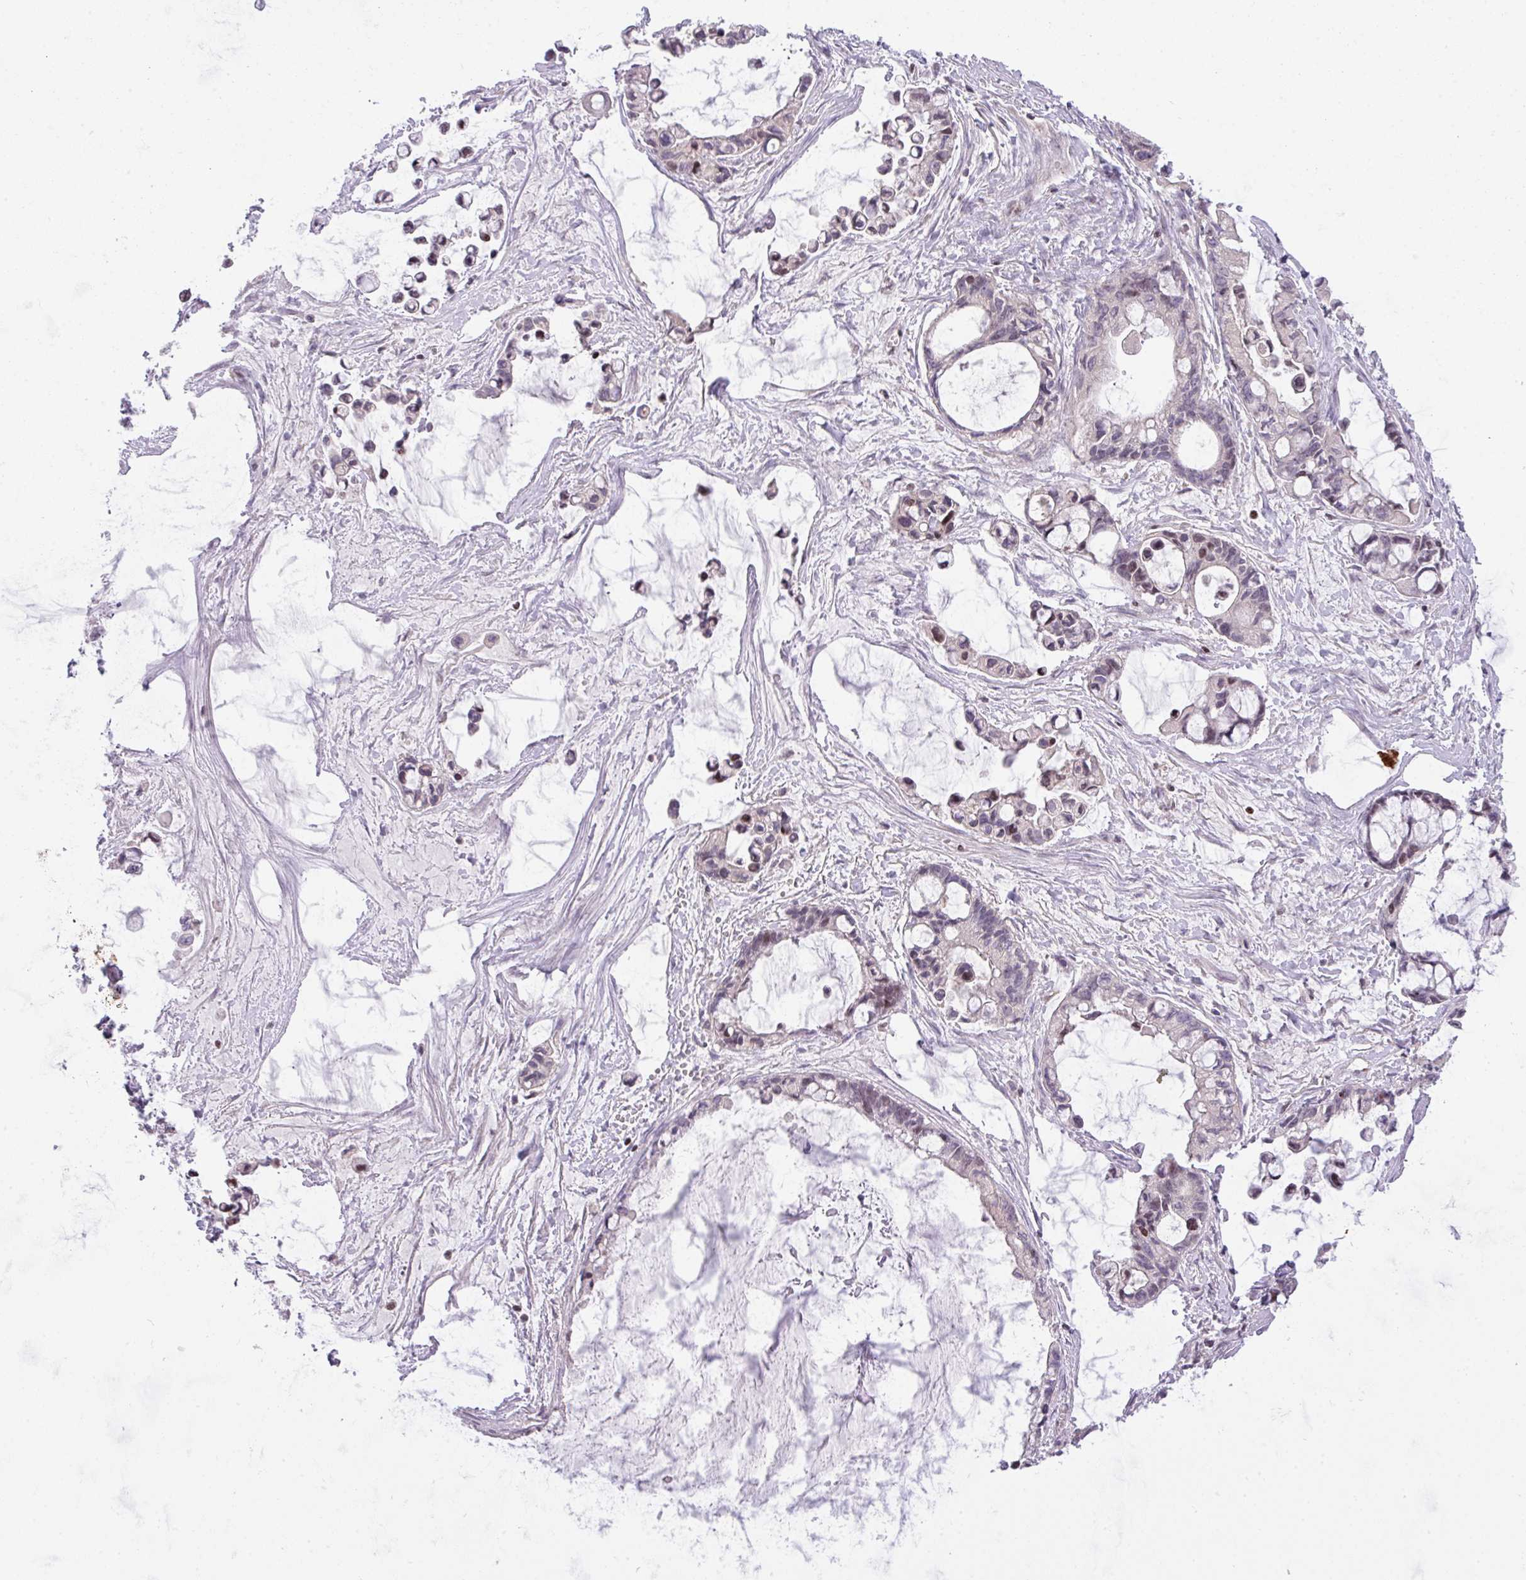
{"staining": {"intensity": "negative", "quantity": "none", "location": "none"}, "tissue": "ovarian cancer", "cell_type": "Tumor cells", "image_type": "cancer", "snomed": [{"axis": "morphology", "description": "Cystadenocarcinoma, mucinous, NOS"}, {"axis": "topography", "description": "Ovary"}], "caption": "Histopathology image shows no significant protein positivity in tumor cells of ovarian mucinous cystadenocarcinoma.", "gene": "ZNF394", "patient": {"sex": "female", "age": 63}}